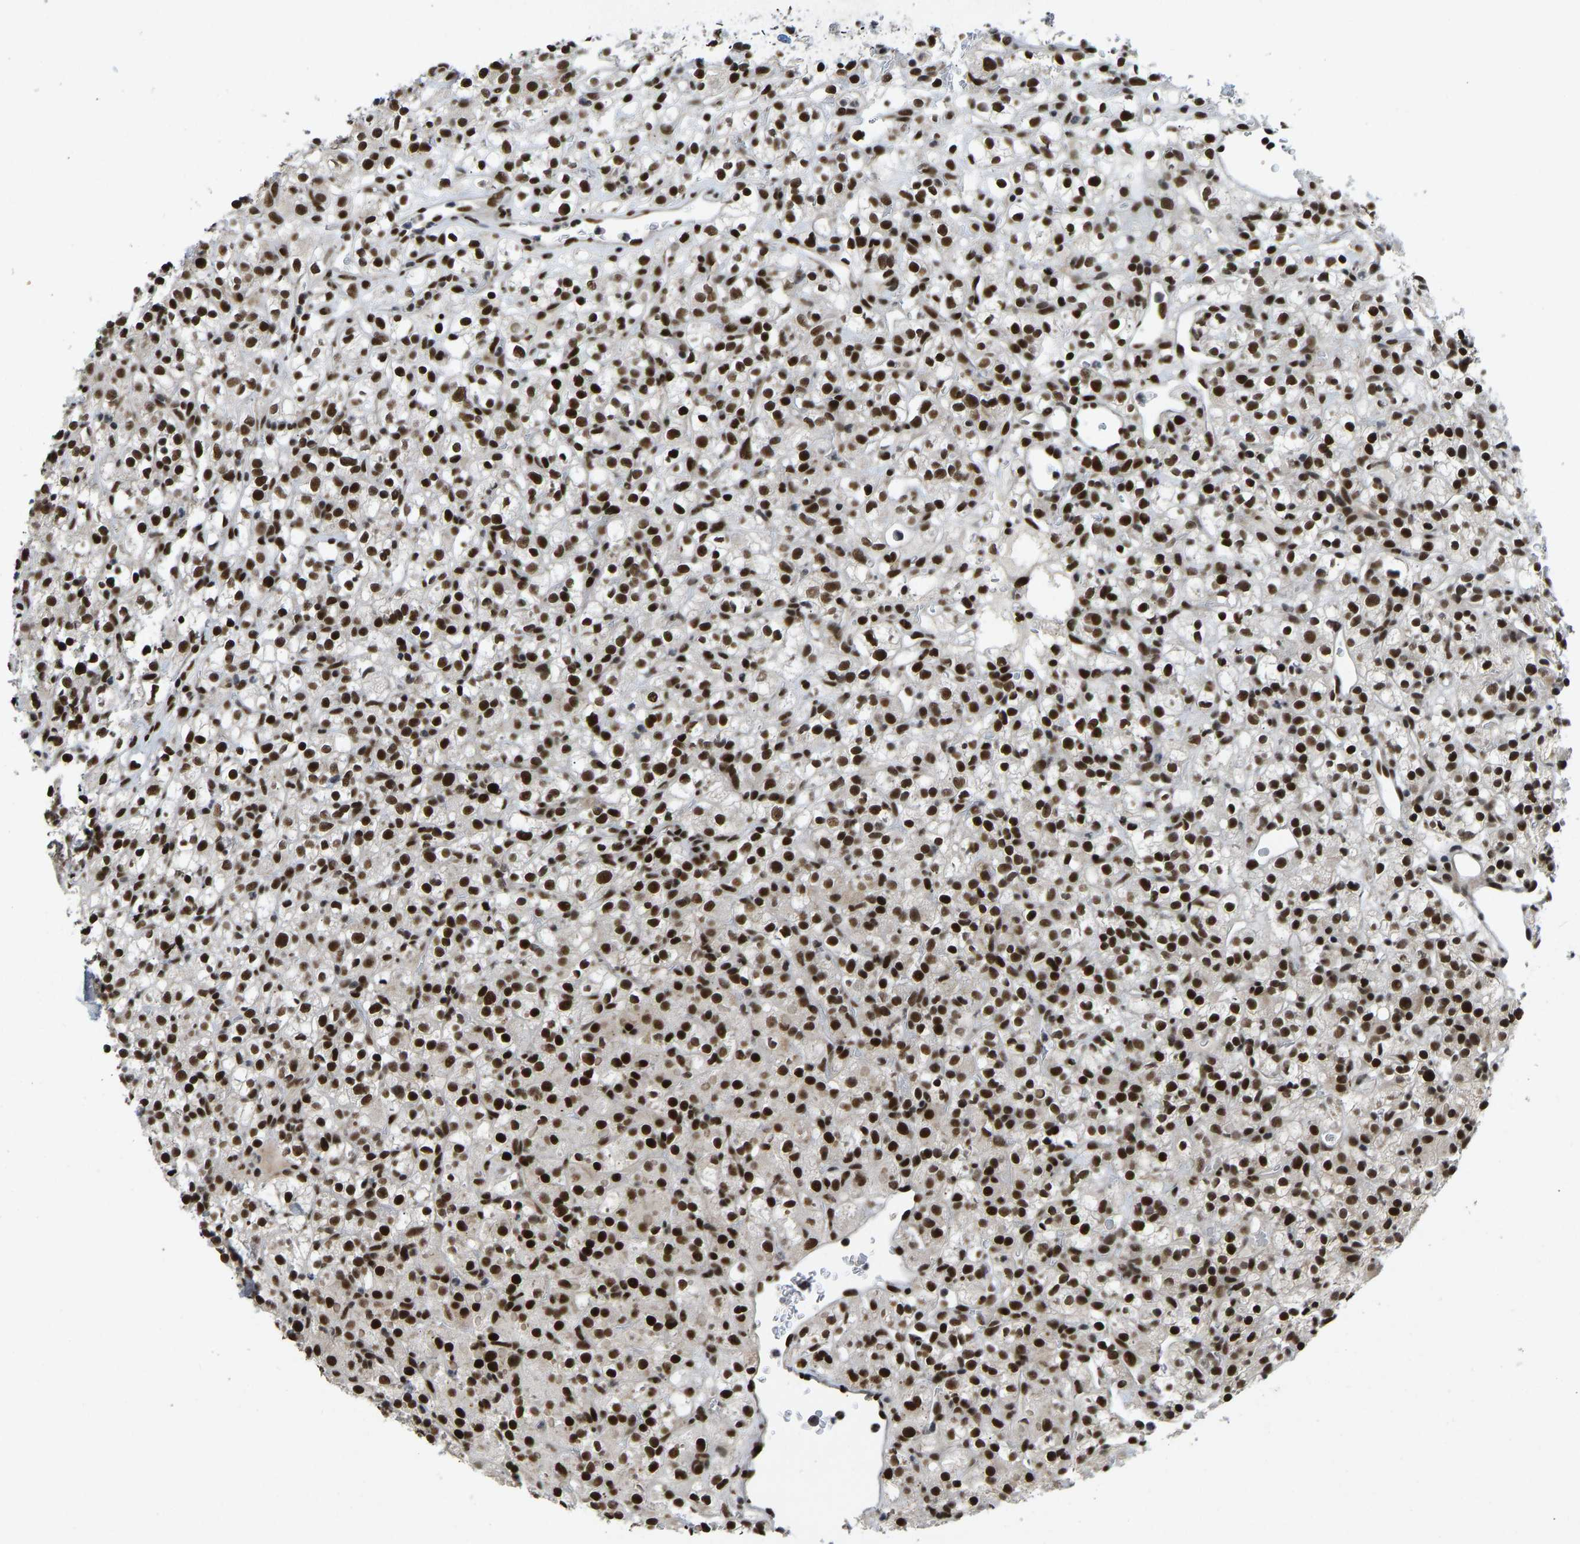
{"staining": {"intensity": "strong", "quantity": ">75%", "location": "nuclear"}, "tissue": "renal cancer", "cell_type": "Tumor cells", "image_type": "cancer", "snomed": [{"axis": "morphology", "description": "Normal tissue, NOS"}, {"axis": "morphology", "description": "Adenocarcinoma, NOS"}, {"axis": "topography", "description": "Kidney"}], "caption": "This is an image of IHC staining of adenocarcinoma (renal), which shows strong staining in the nuclear of tumor cells.", "gene": "FOXK1", "patient": {"sex": "female", "age": 72}}